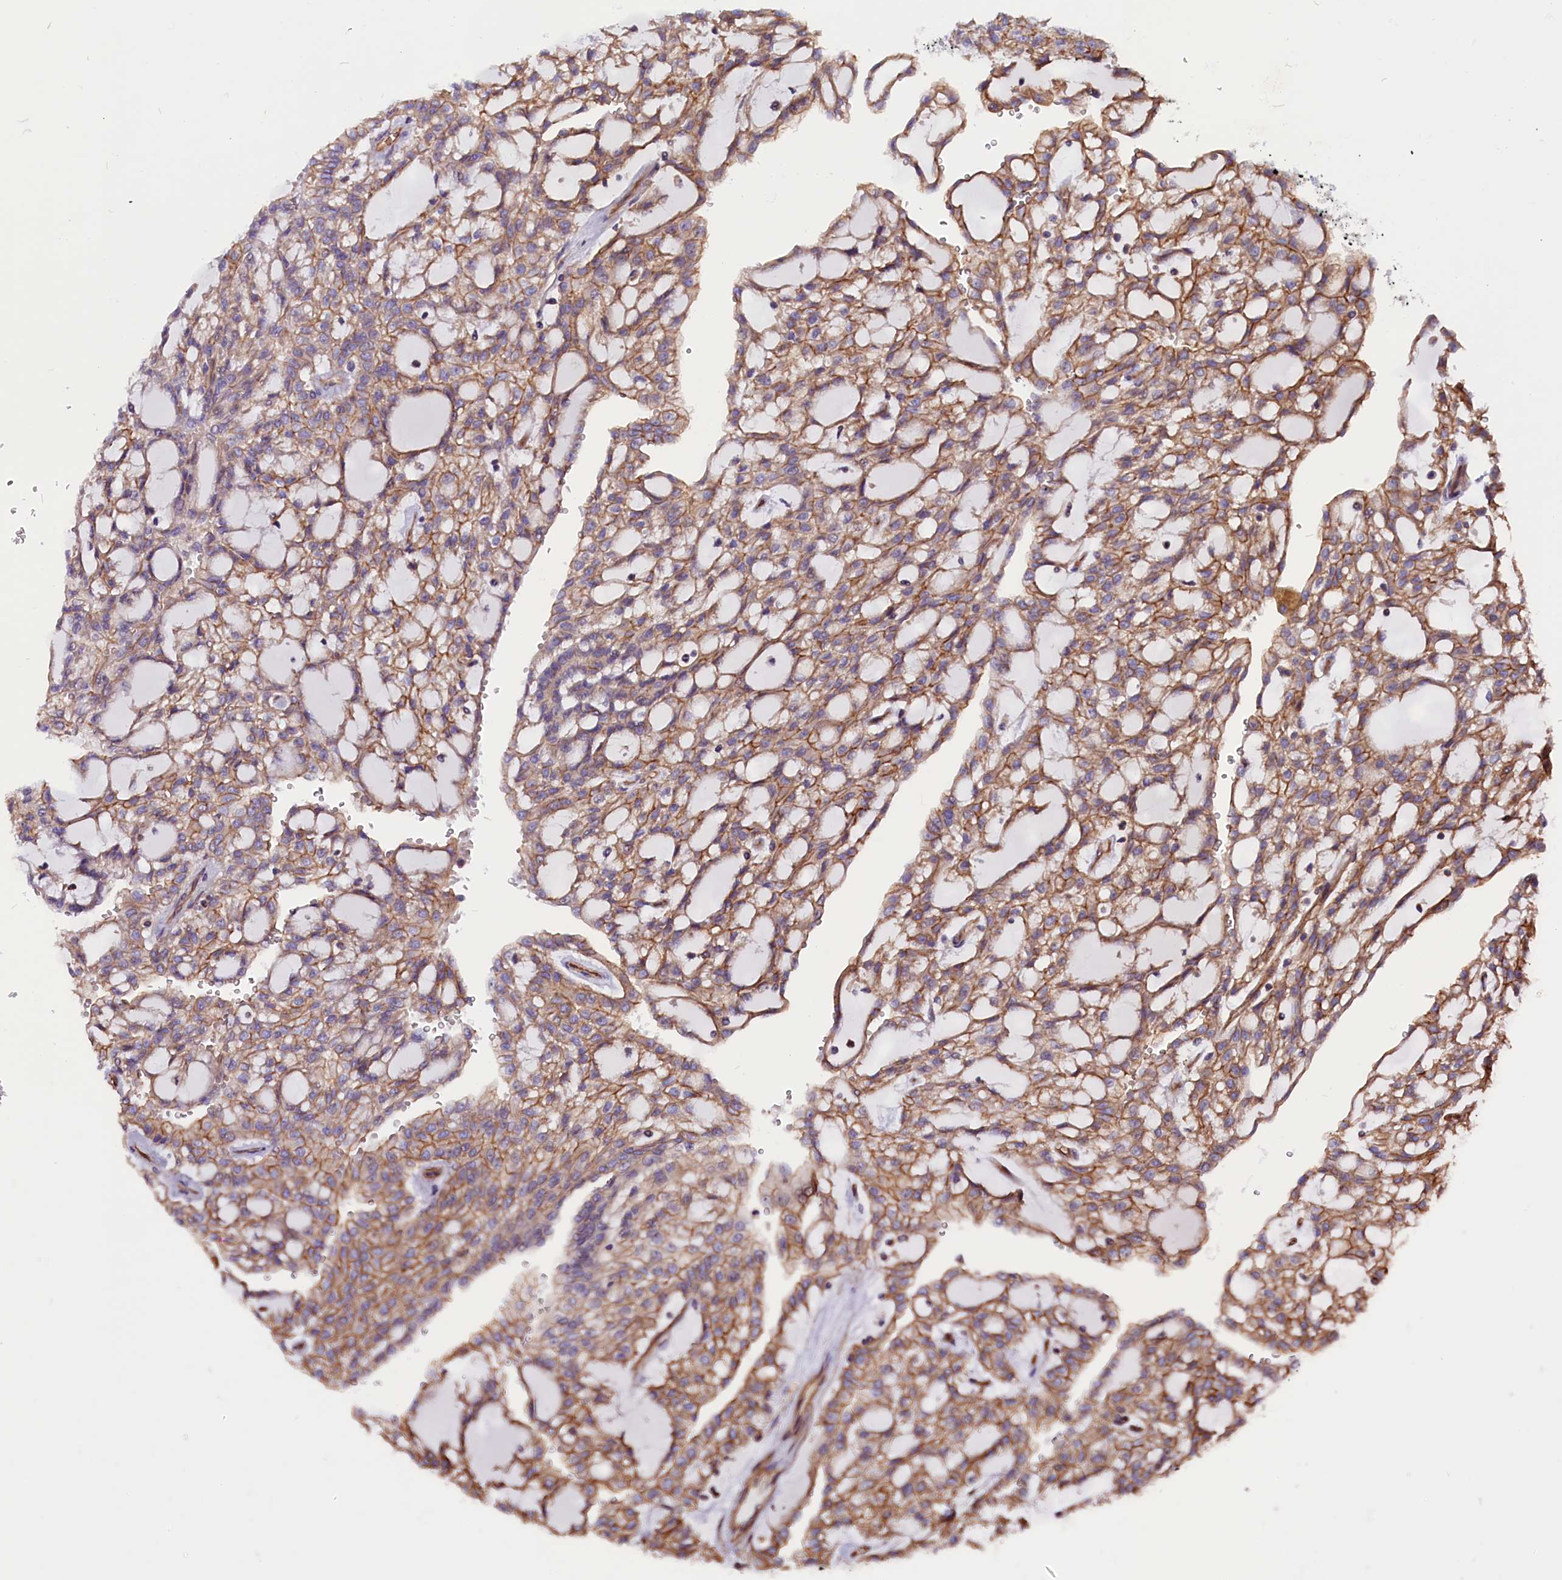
{"staining": {"intensity": "moderate", "quantity": ">75%", "location": "cytoplasmic/membranous"}, "tissue": "renal cancer", "cell_type": "Tumor cells", "image_type": "cancer", "snomed": [{"axis": "morphology", "description": "Adenocarcinoma, NOS"}, {"axis": "topography", "description": "Kidney"}], "caption": "IHC (DAB) staining of renal adenocarcinoma shows moderate cytoplasmic/membranous protein expression in about >75% of tumor cells.", "gene": "ZNF749", "patient": {"sex": "male", "age": 63}}